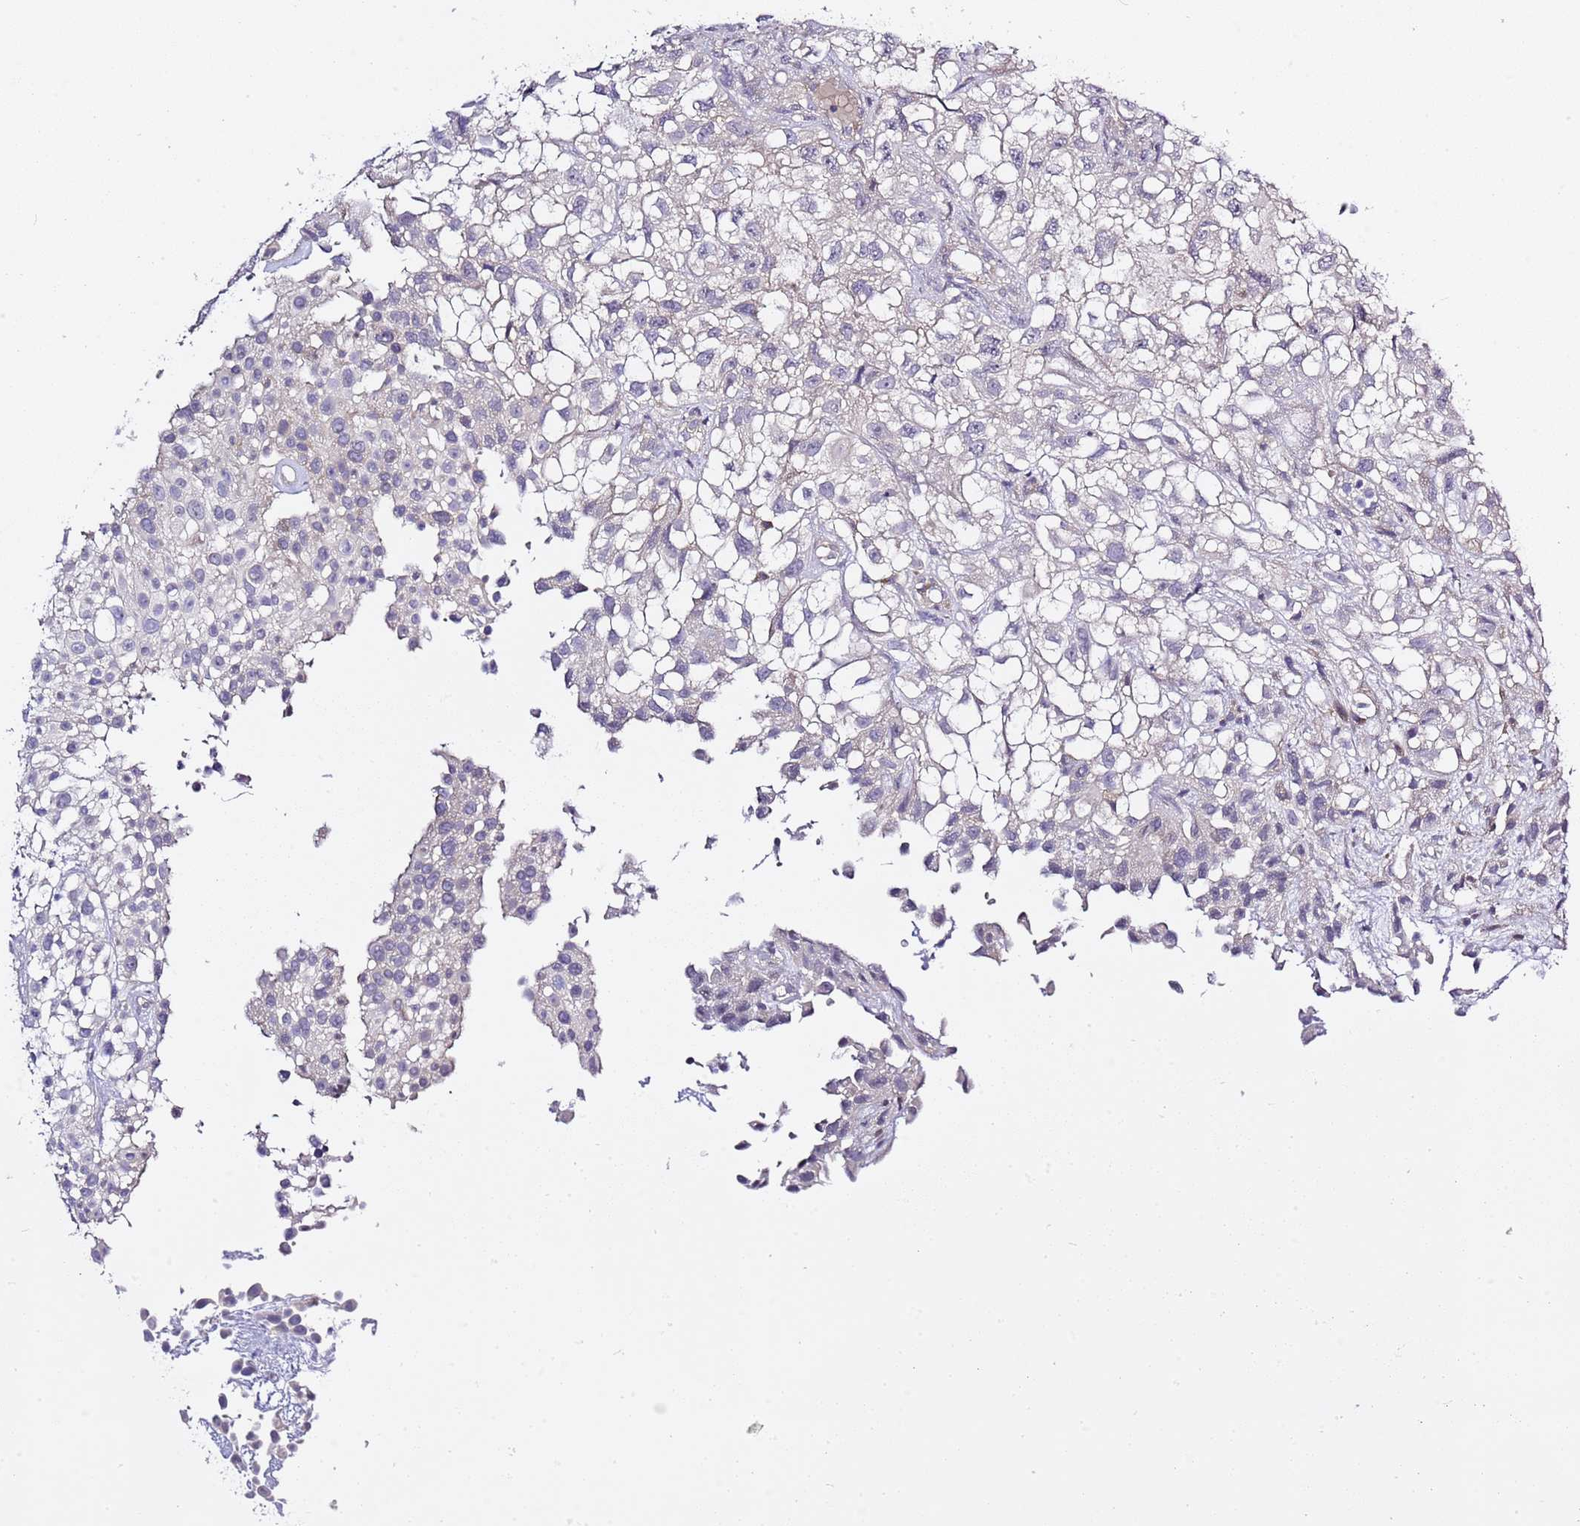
{"staining": {"intensity": "negative", "quantity": "none", "location": "none"}, "tissue": "urothelial cancer", "cell_type": "Tumor cells", "image_type": "cancer", "snomed": [{"axis": "morphology", "description": "Urothelial carcinoma, High grade"}, {"axis": "topography", "description": "Urinary bladder"}], "caption": "Immunohistochemistry micrograph of neoplastic tissue: human urothelial cancer stained with DAB demonstrates no significant protein positivity in tumor cells.", "gene": "RFK", "patient": {"sex": "male", "age": 56}}